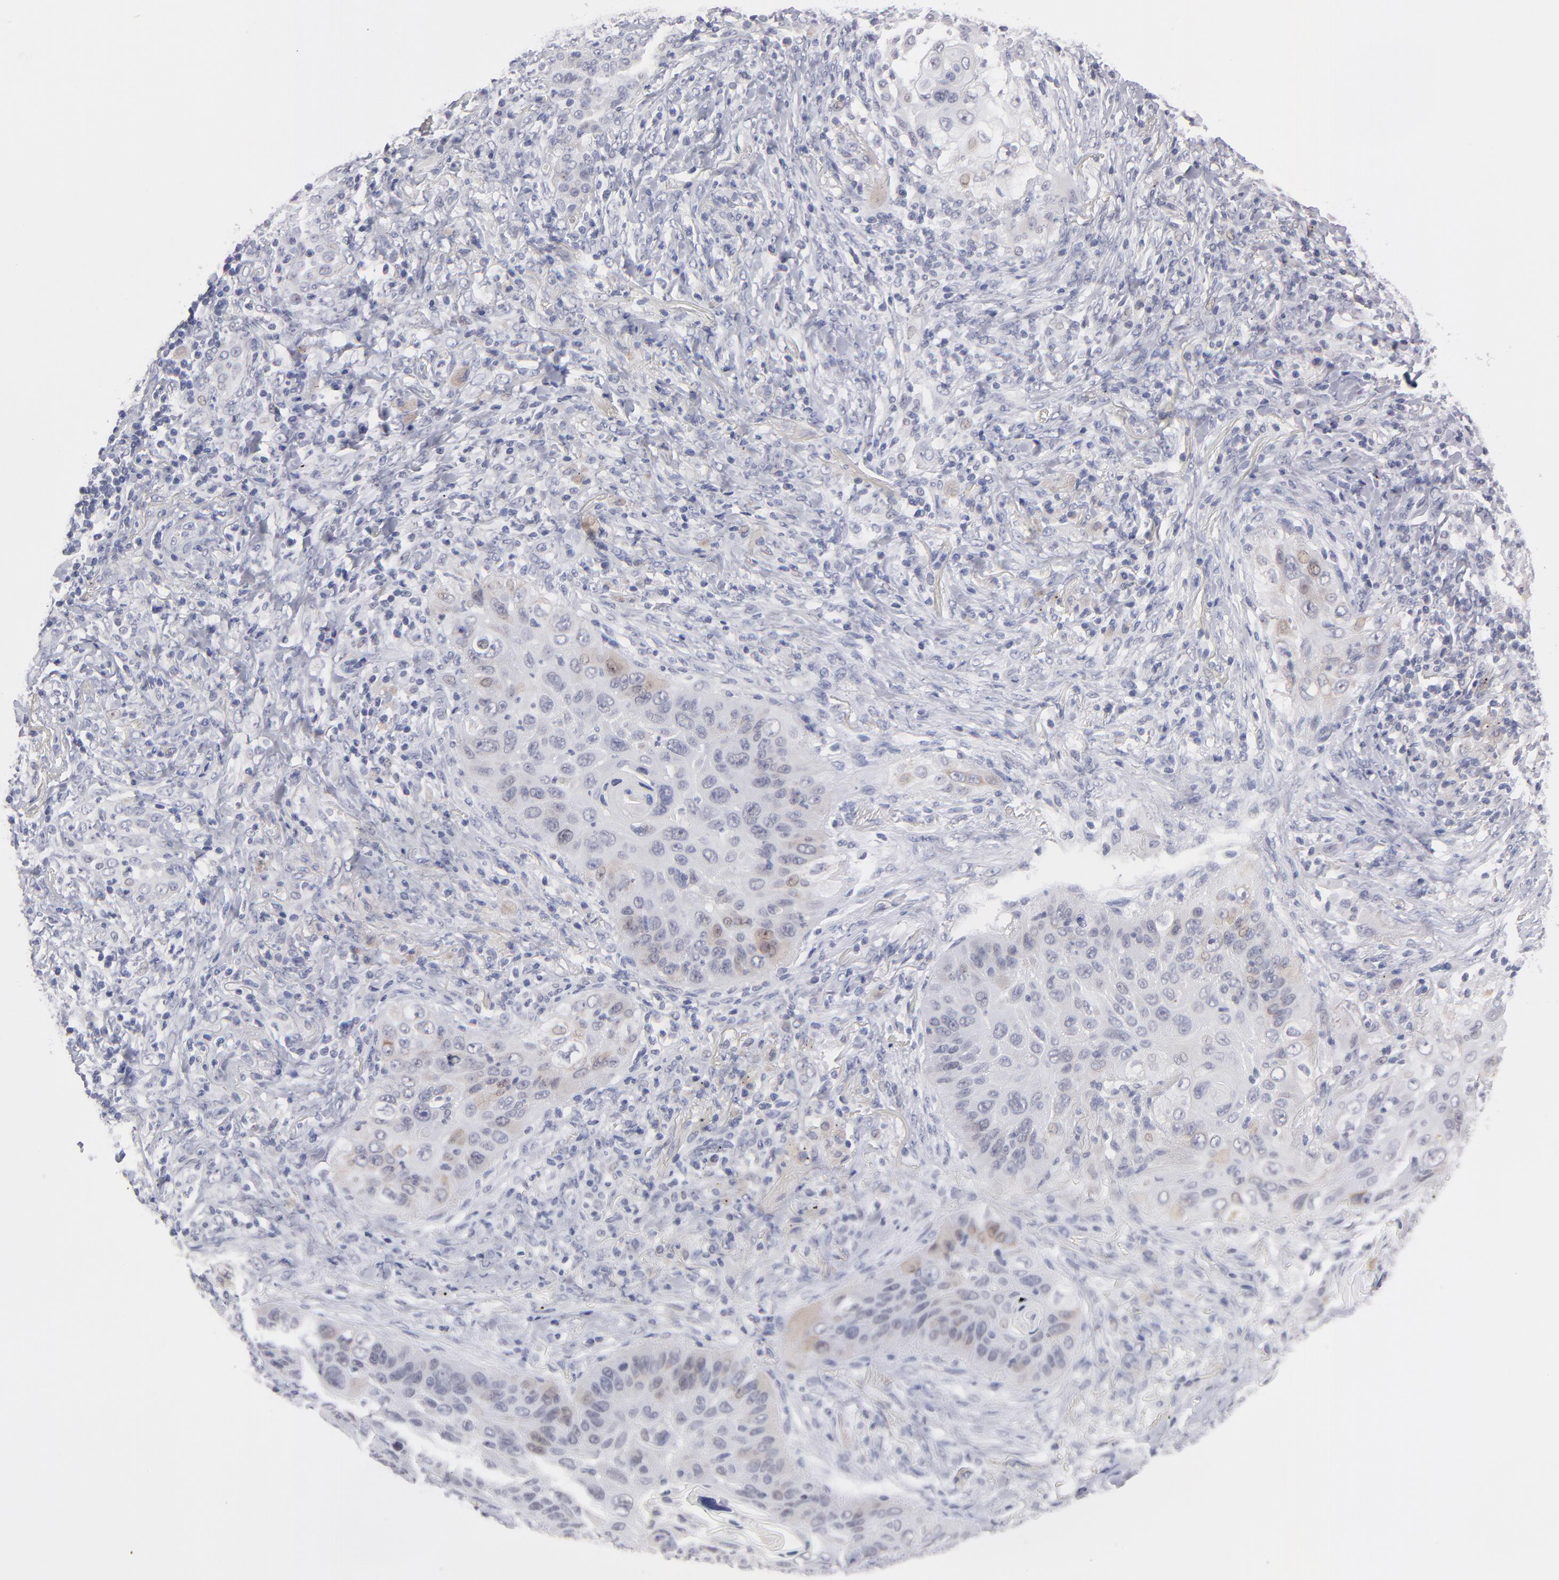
{"staining": {"intensity": "weak", "quantity": "<25%", "location": "cytoplasmic/membranous,nuclear"}, "tissue": "lung cancer", "cell_type": "Tumor cells", "image_type": "cancer", "snomed": [{"axis": "morphology", "description": "Squamous cell carcinoma, NOS"}, {"axis": "topography", "description": "Lung"}], "caption": "Immunohistochemistry (IHC) micrograph of human squamous cell carcinoma (lung) stained for a protein (brown), which displays no positivity in tumor cells. Brightfield microscopy of IHC stained with DAB (brown) and hematoxylin (blue), captured at high magnification.", "gene": "TEX11", "patient": {"sex": "female", "age": 67}}